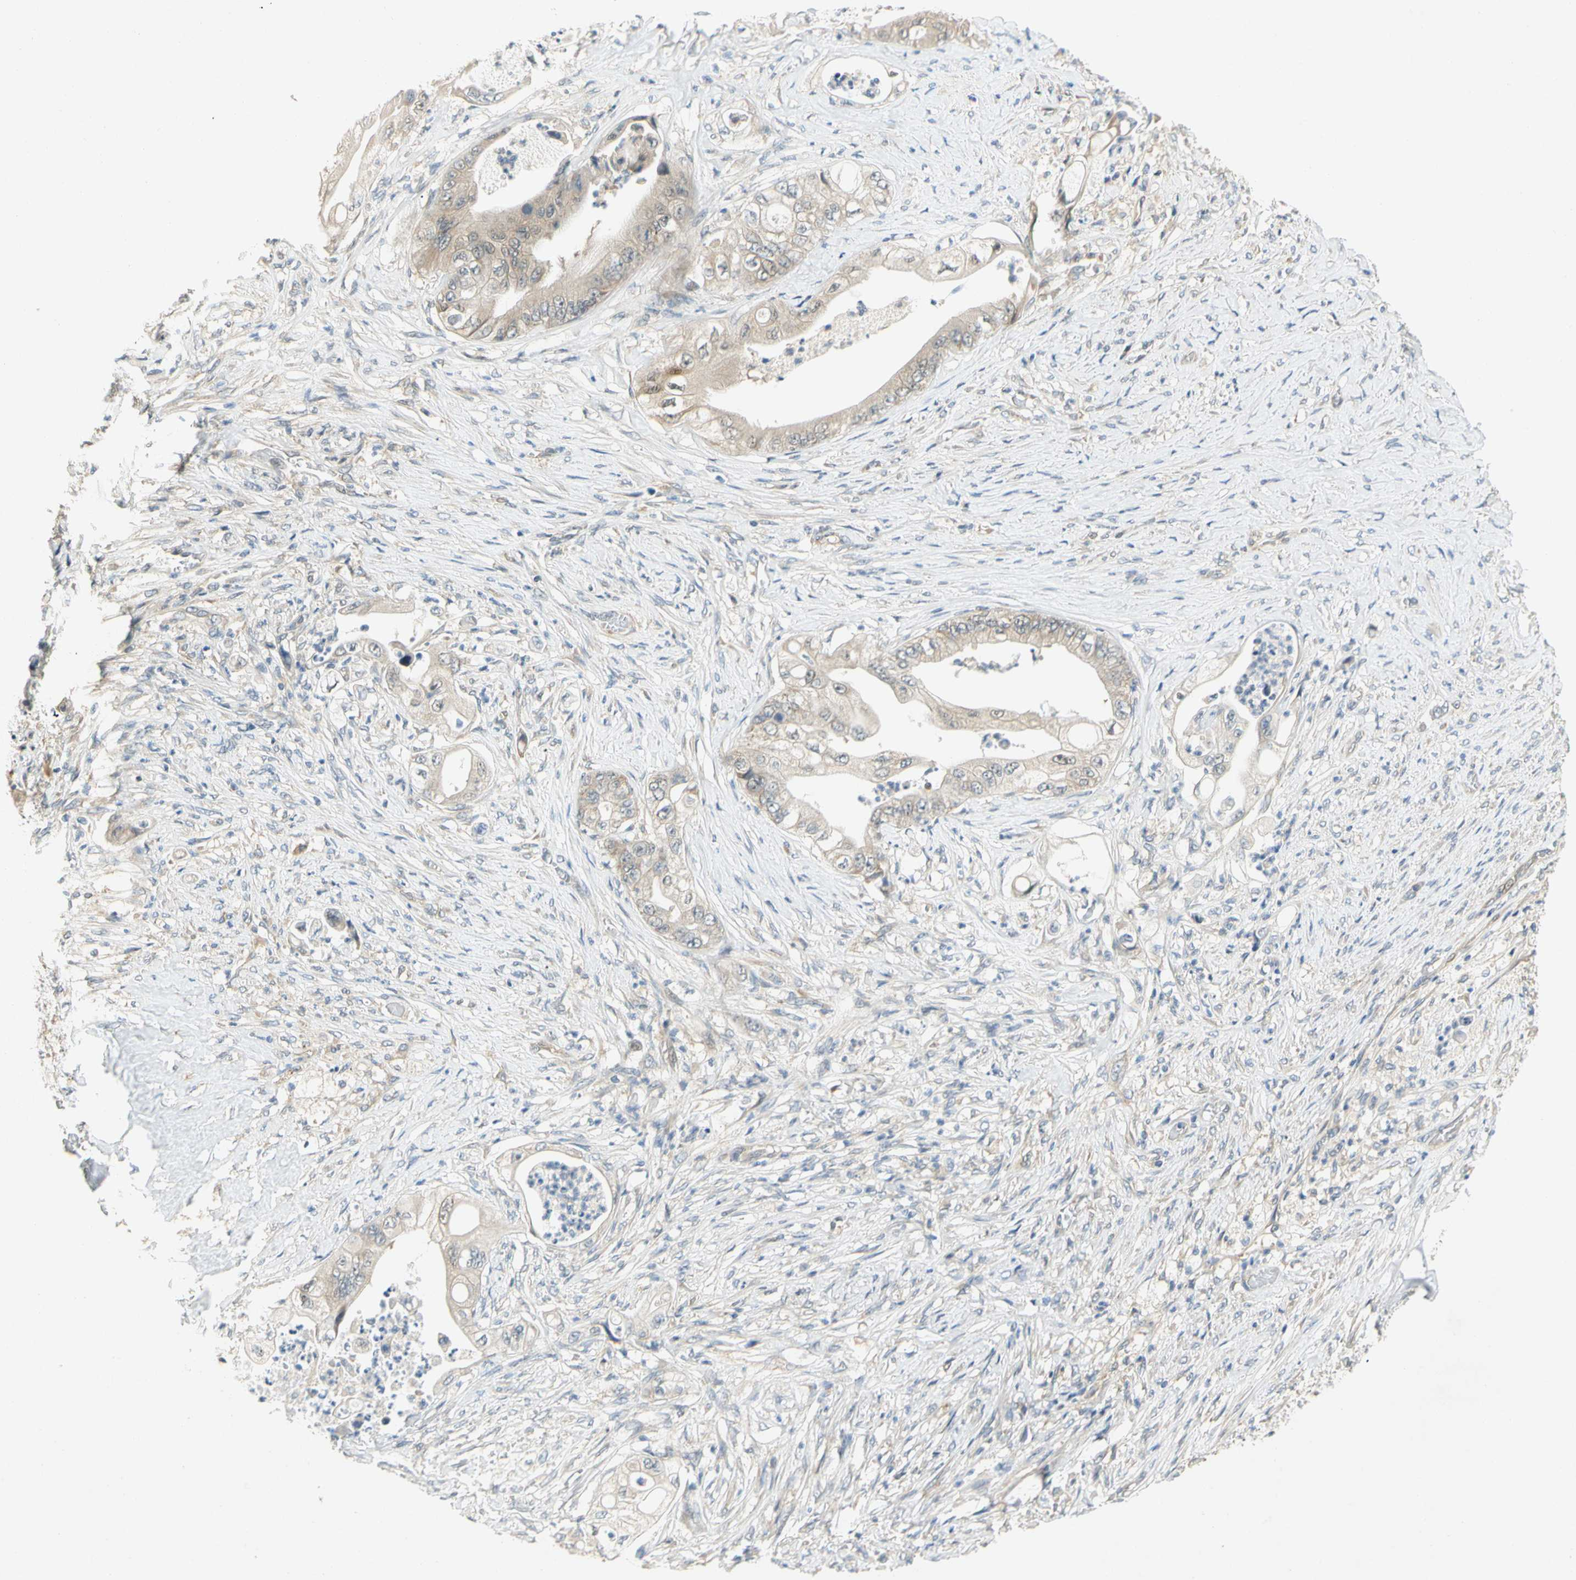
{"staining": {"intensity": "weak", "quantity": "25%-75%", "location": "cytoplasmic/membranous"}, "tissue": "stomach cancer", "cell_type": "Tumor cells", "image_type": "cancer", "snomed": [{"axis": "morphology", "description": "Adenocarcinoma, NOS"}, {"axis": "topography", "description": "Stomach"}], "caption": "Protein positivity by IHC shows weak cytoplasmic/membranous positivity in about 25%-75% of tumor cells in stomach cancer (adenocarcinoma).", "gene": "GATD1", "patient": {"sex": "female", "age": 73}}